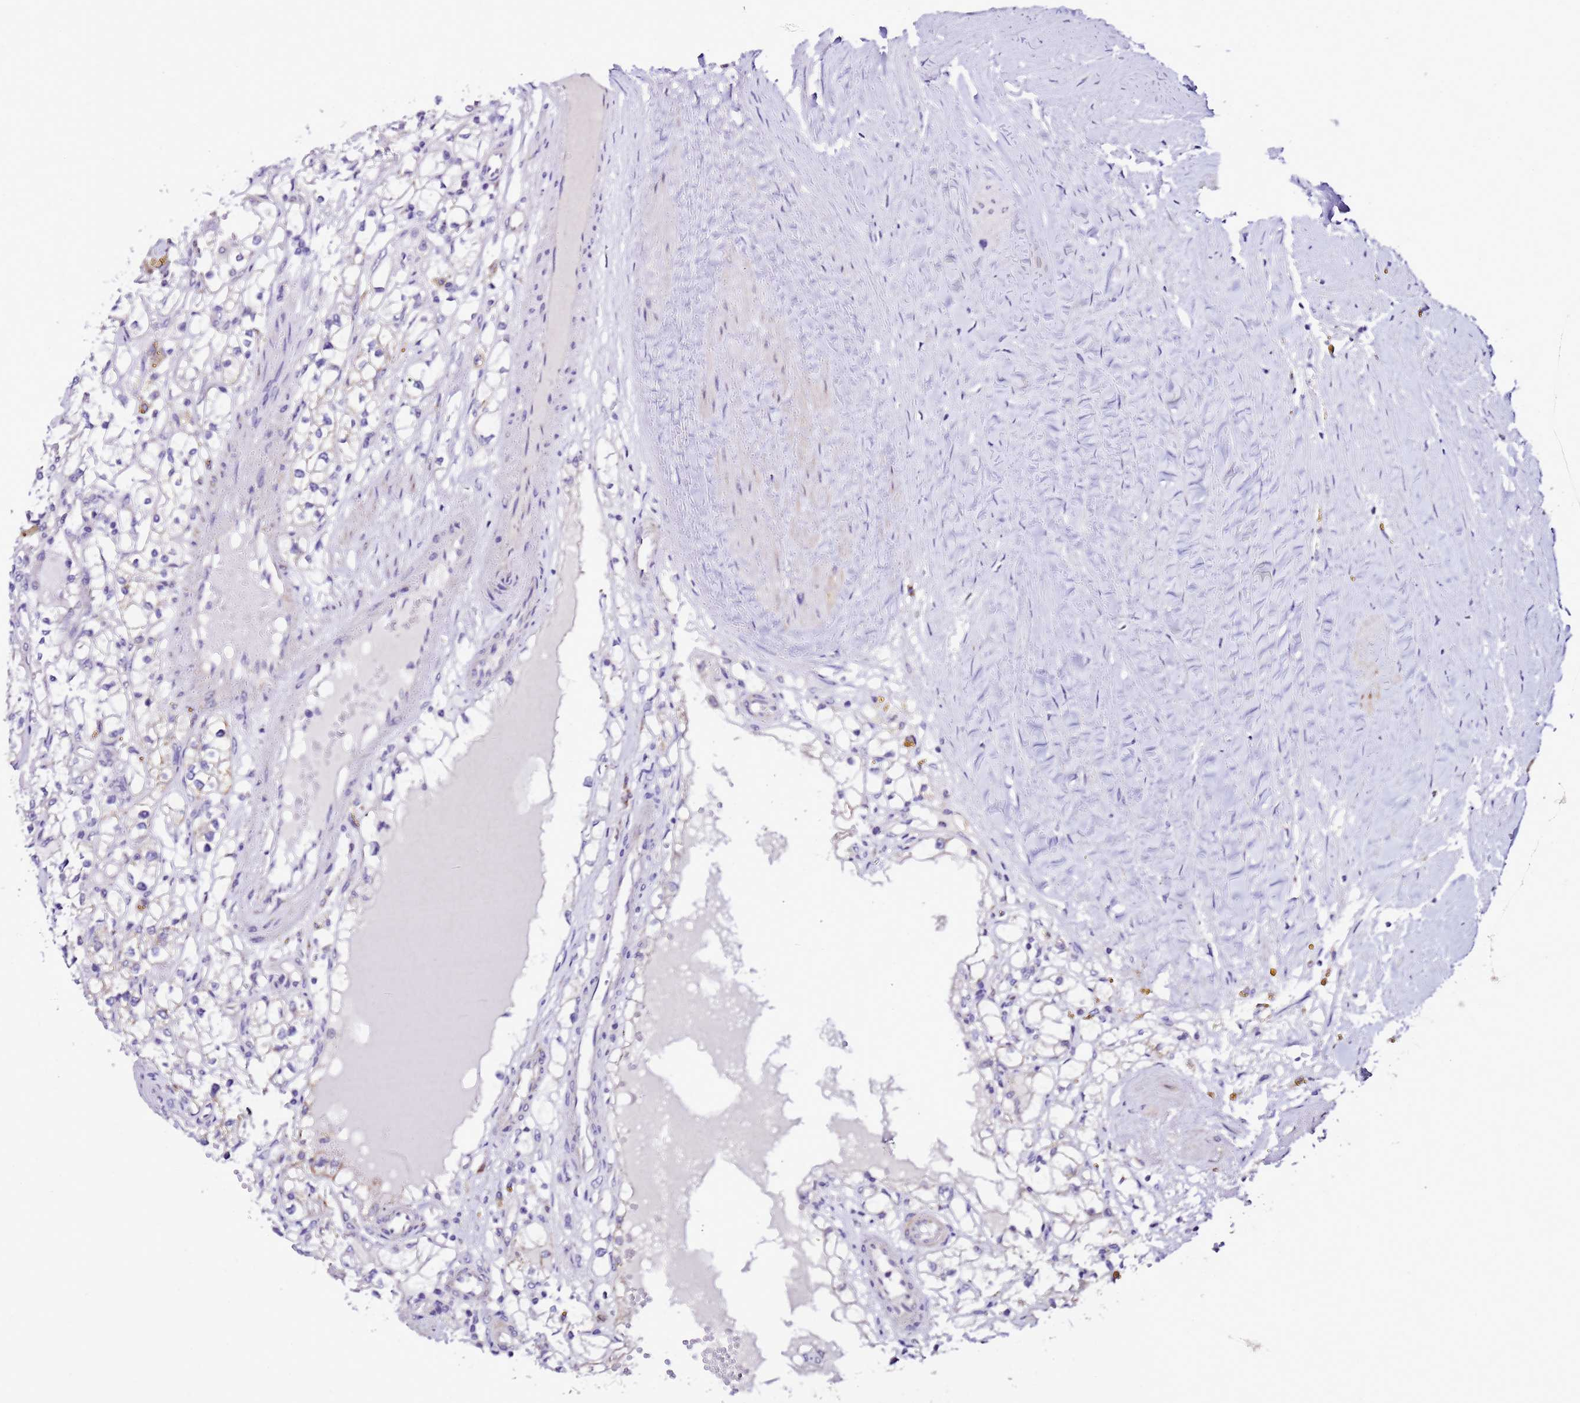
{"staining": {"intensity": "negative", "quantity": "none", "location": "none"}, "tissue": "renal cancer", "cell_type": "Tumor cells", "image_type": "cancer", "snomed": [{"axis": "morphology", "description": "Adenocarcinoma, NOS"}, {"axis": "topography", "description": "Kidney"}], "caption": "There is no significant staining in tumor cells of renal cancer (adenocarcinoma).", "gene": "DPH6", "patient": {"sex": "male", "age": 56}}